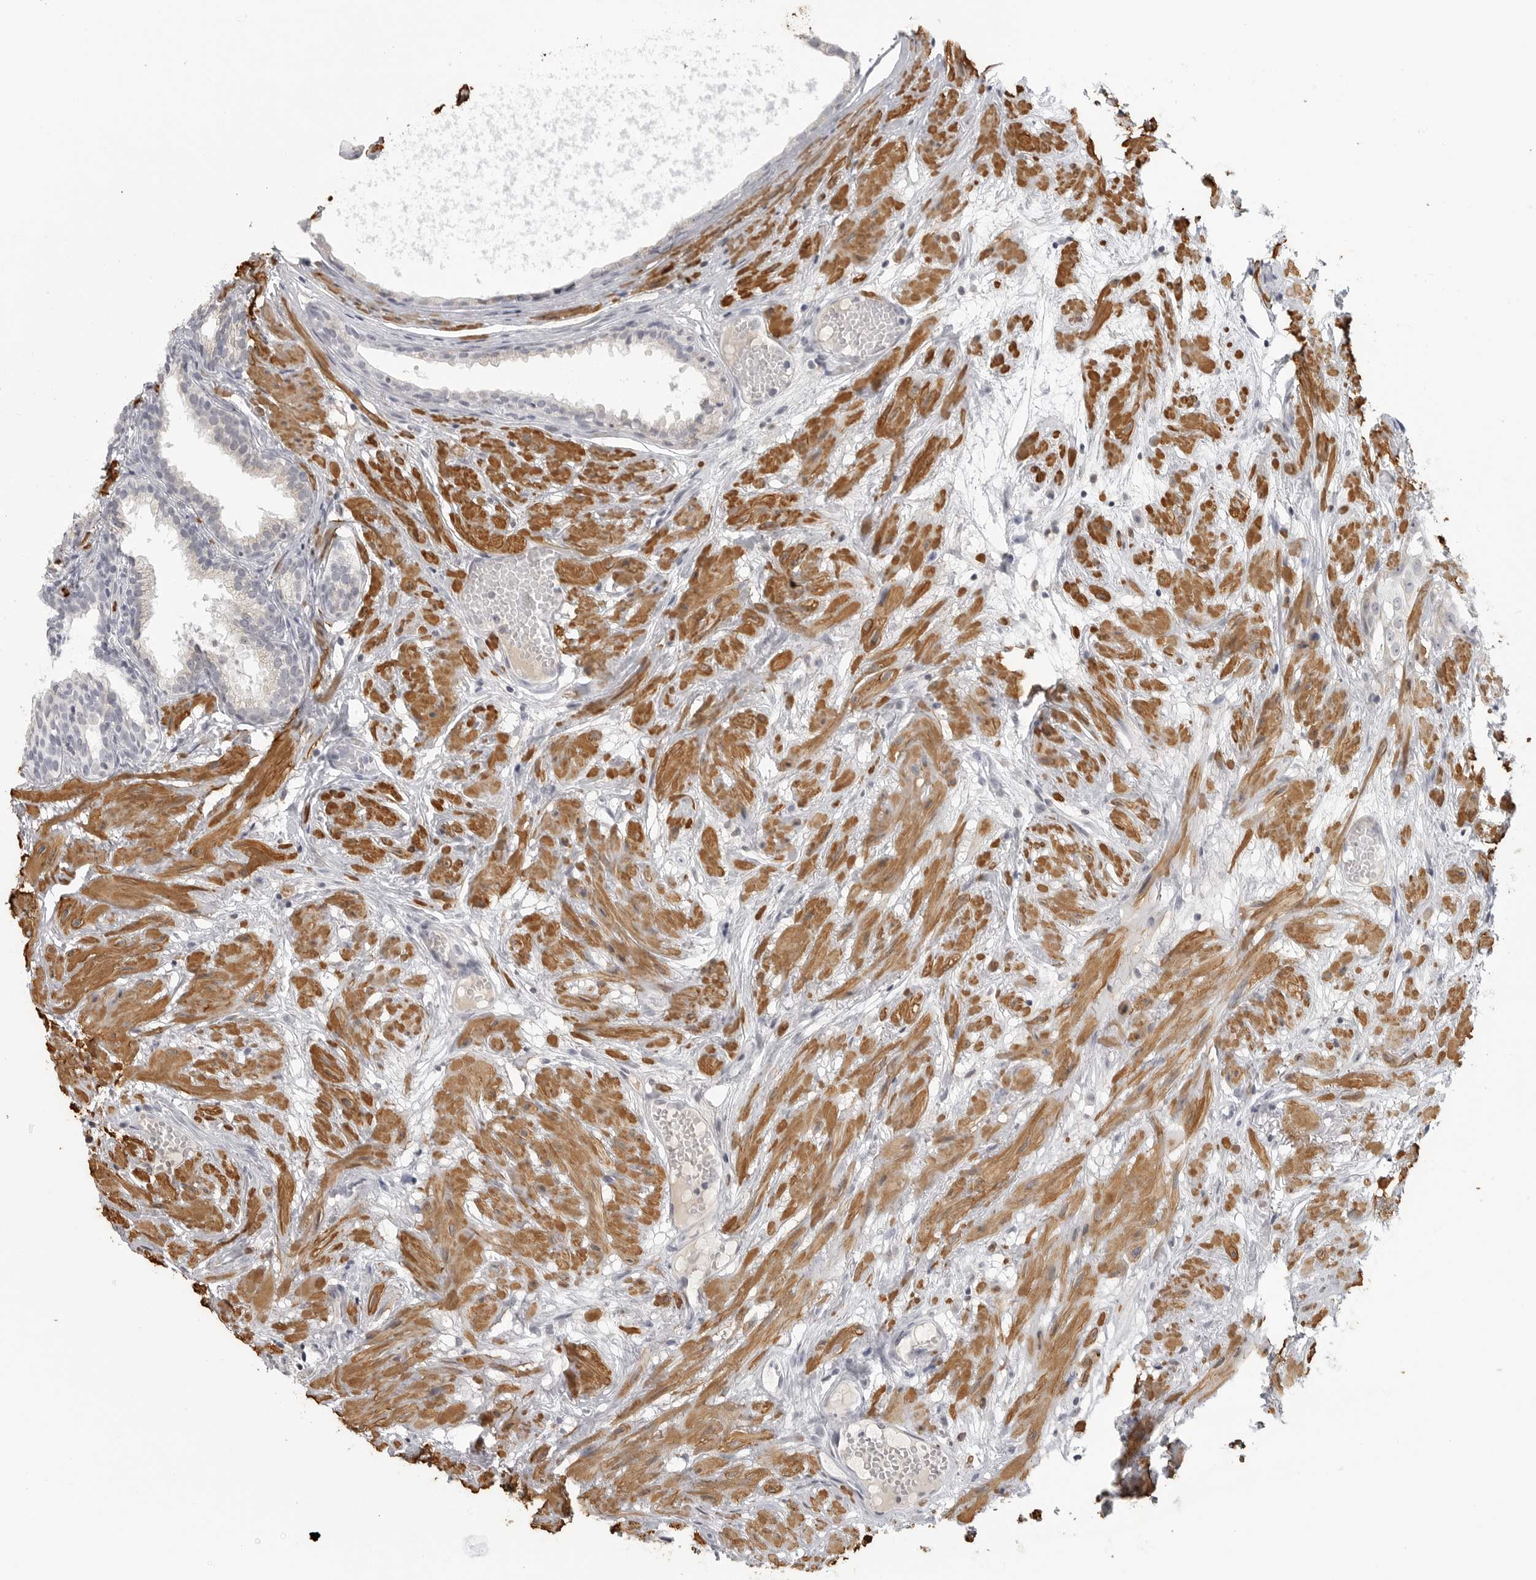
{"staining": {"intensity": "negative", "quantity": "none", "location": "none"}, "tissue": "prostate cancer", "cell_type": "Tumor cells", "image_type": "cancer", "snomed": [{"axis": "morphology", "description": "Adenocarcinoma, Low grade"}, {"axis": "topography", "description": "Prostate"}], "caption": "The image demonstrates no staining of tumor cells in prostate low-grade adenocarcinoma. (Brightfield microscopy of DAB (3,3'-diaminobenzidine) immunohistochemistry (IHC) at high magnification).", "gene": "MAP7D1", "patient": {"sex": "male", "age": 88}}